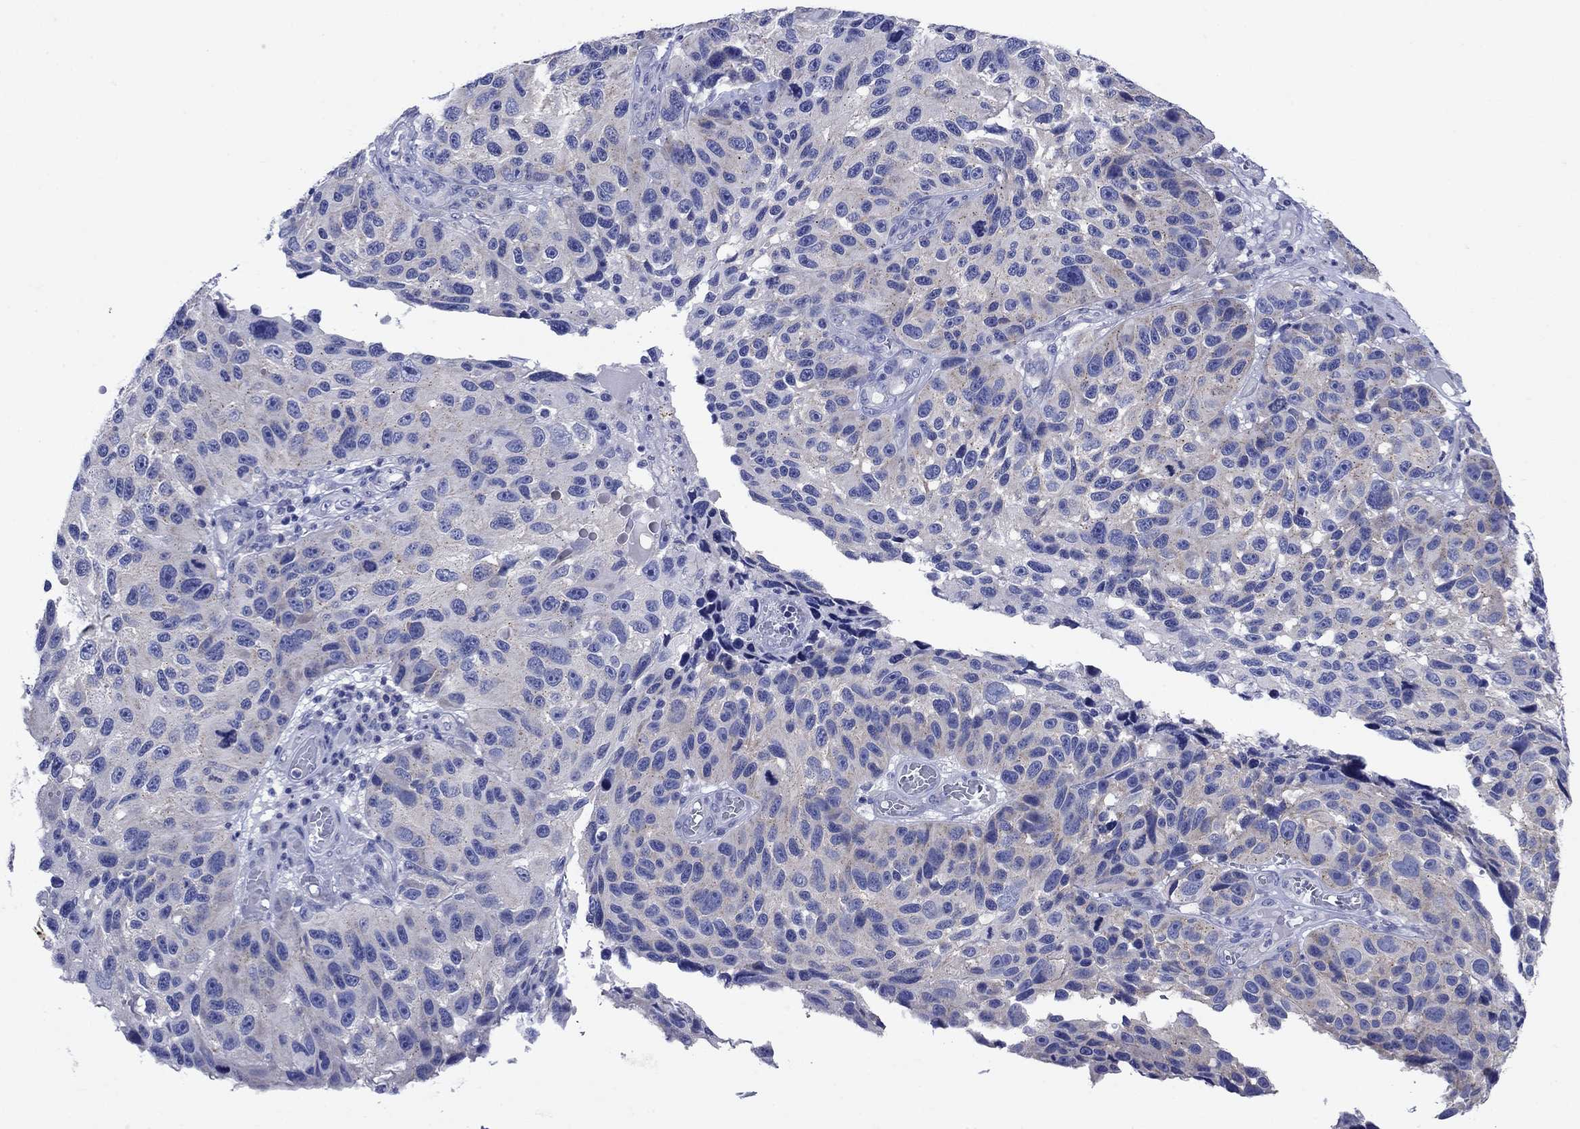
{"staining": {"intensity": "negative", "quantity": "none", "location": "none"}, "tissue": "melanoma", "cell_type": "Tumor cells", "image_type": "cancer", "snomed": [{"axis": "morphology", "description": "Malignant melanoma, NOS"}, {"axis": "topography", "description": "Skin"}], "caption": "An image of malignant melanoma stained for a protein shows no brown staining in tumor cells. (DAB (3,3'-diaminobenzidine) immunohistochemistry (IHC) visualized using brightfield microscopy, high magnification).", "gene": "SULT2B1", "patient": {"sex": "male", "age": 53}}